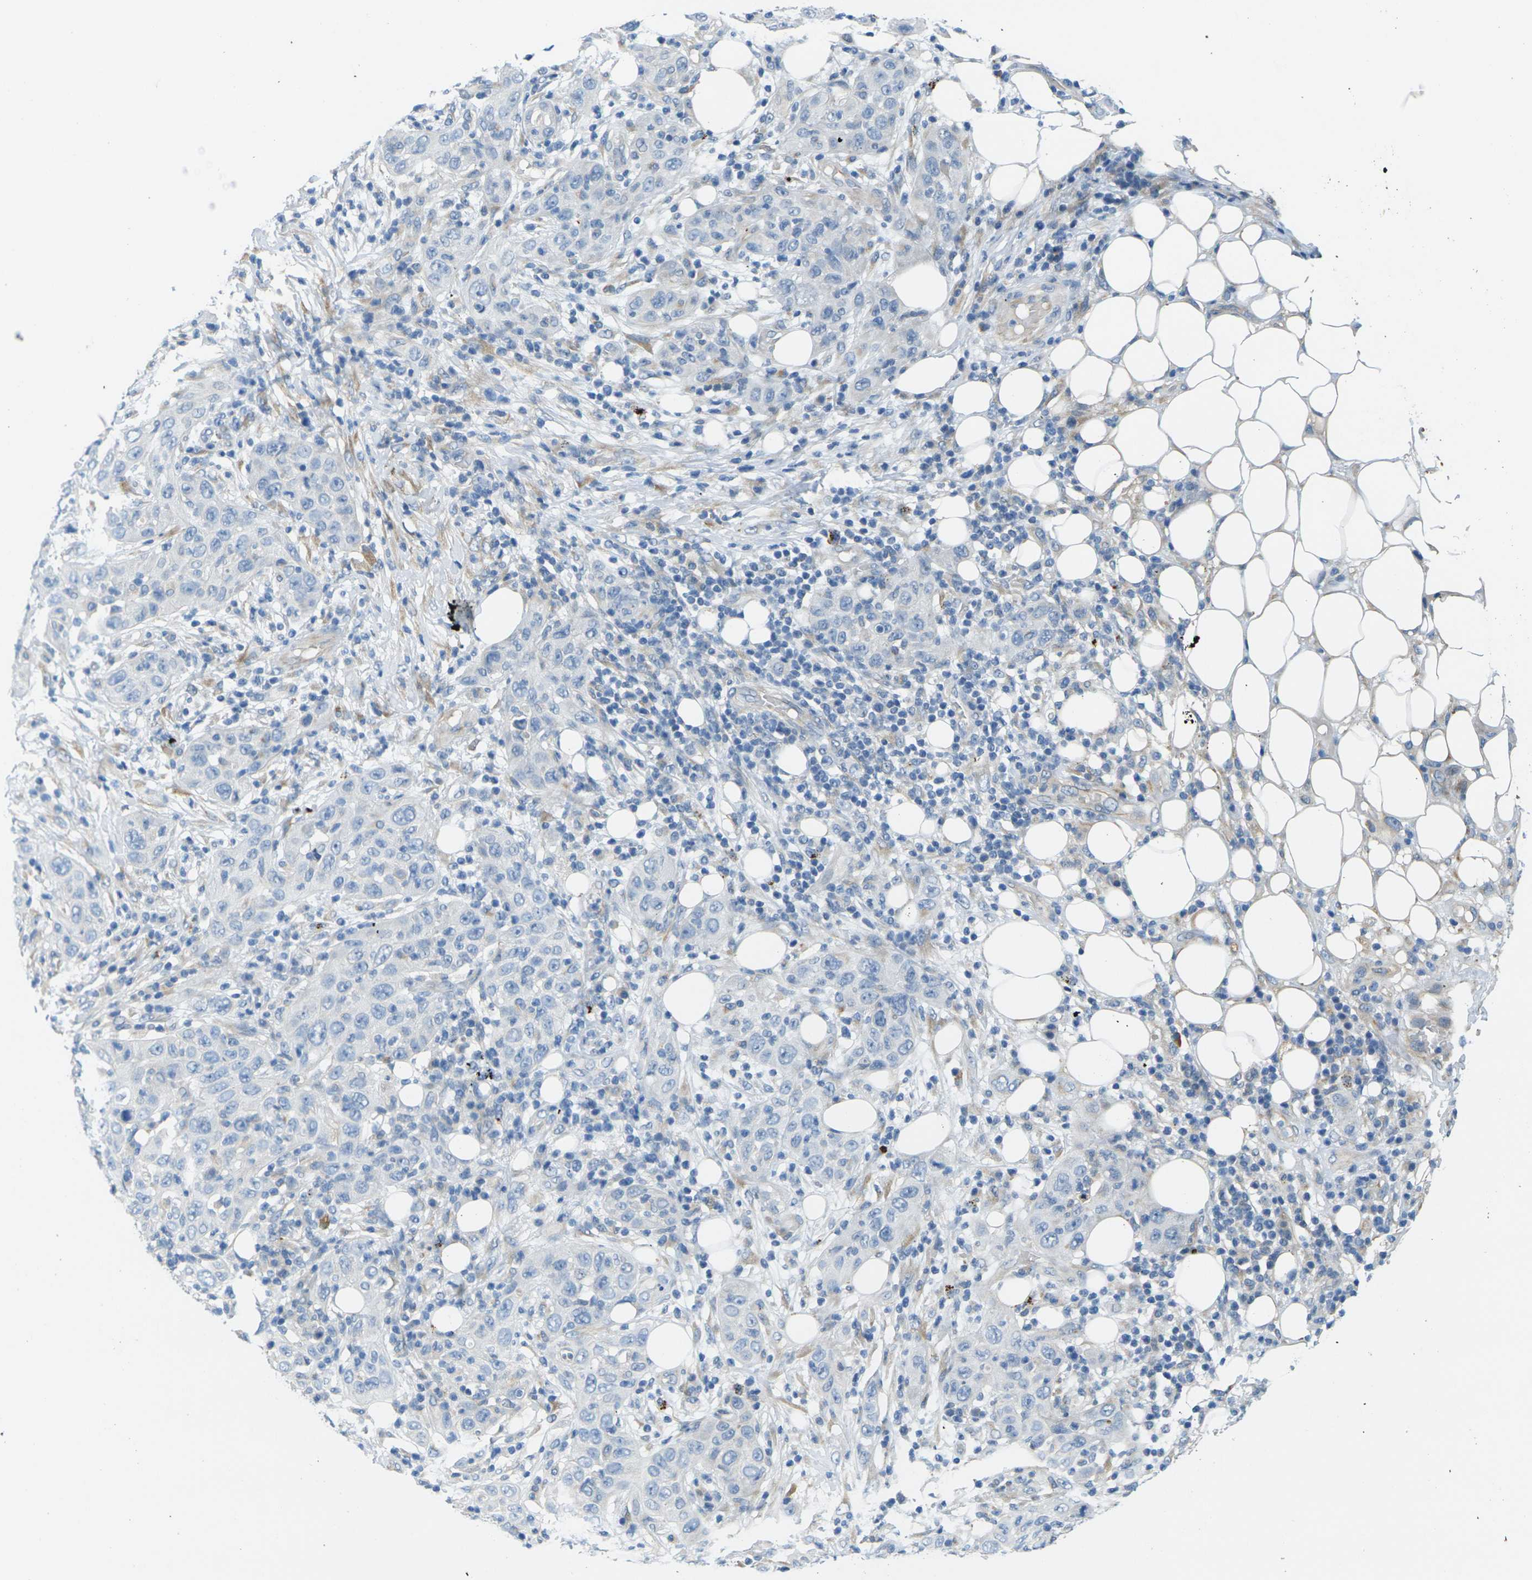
{"staining": {"intensity": "negative", "quantity": "none", "location": "none"}, "tissue": "skin cancer", "cell_type": "Tumor cells", "image_type": "cancer", "snomed": [{"axis": "morphology", "description": "Squamous cell carcinoma, NOS"}, {"axis": "topography", "description": "Skin"}], "caption": "The image displays no staining of tumor cells in skin squamous cell carcinoma. The staining was performed using DAB (3,3'-diaminobenzidine) to visualize the protein expression in brown, while the nuclei were stained in blue with hematoxylin (Magnification: 20x).", "gene": "CYP2C8", "patient": {"sex": "female", "age": 88}}